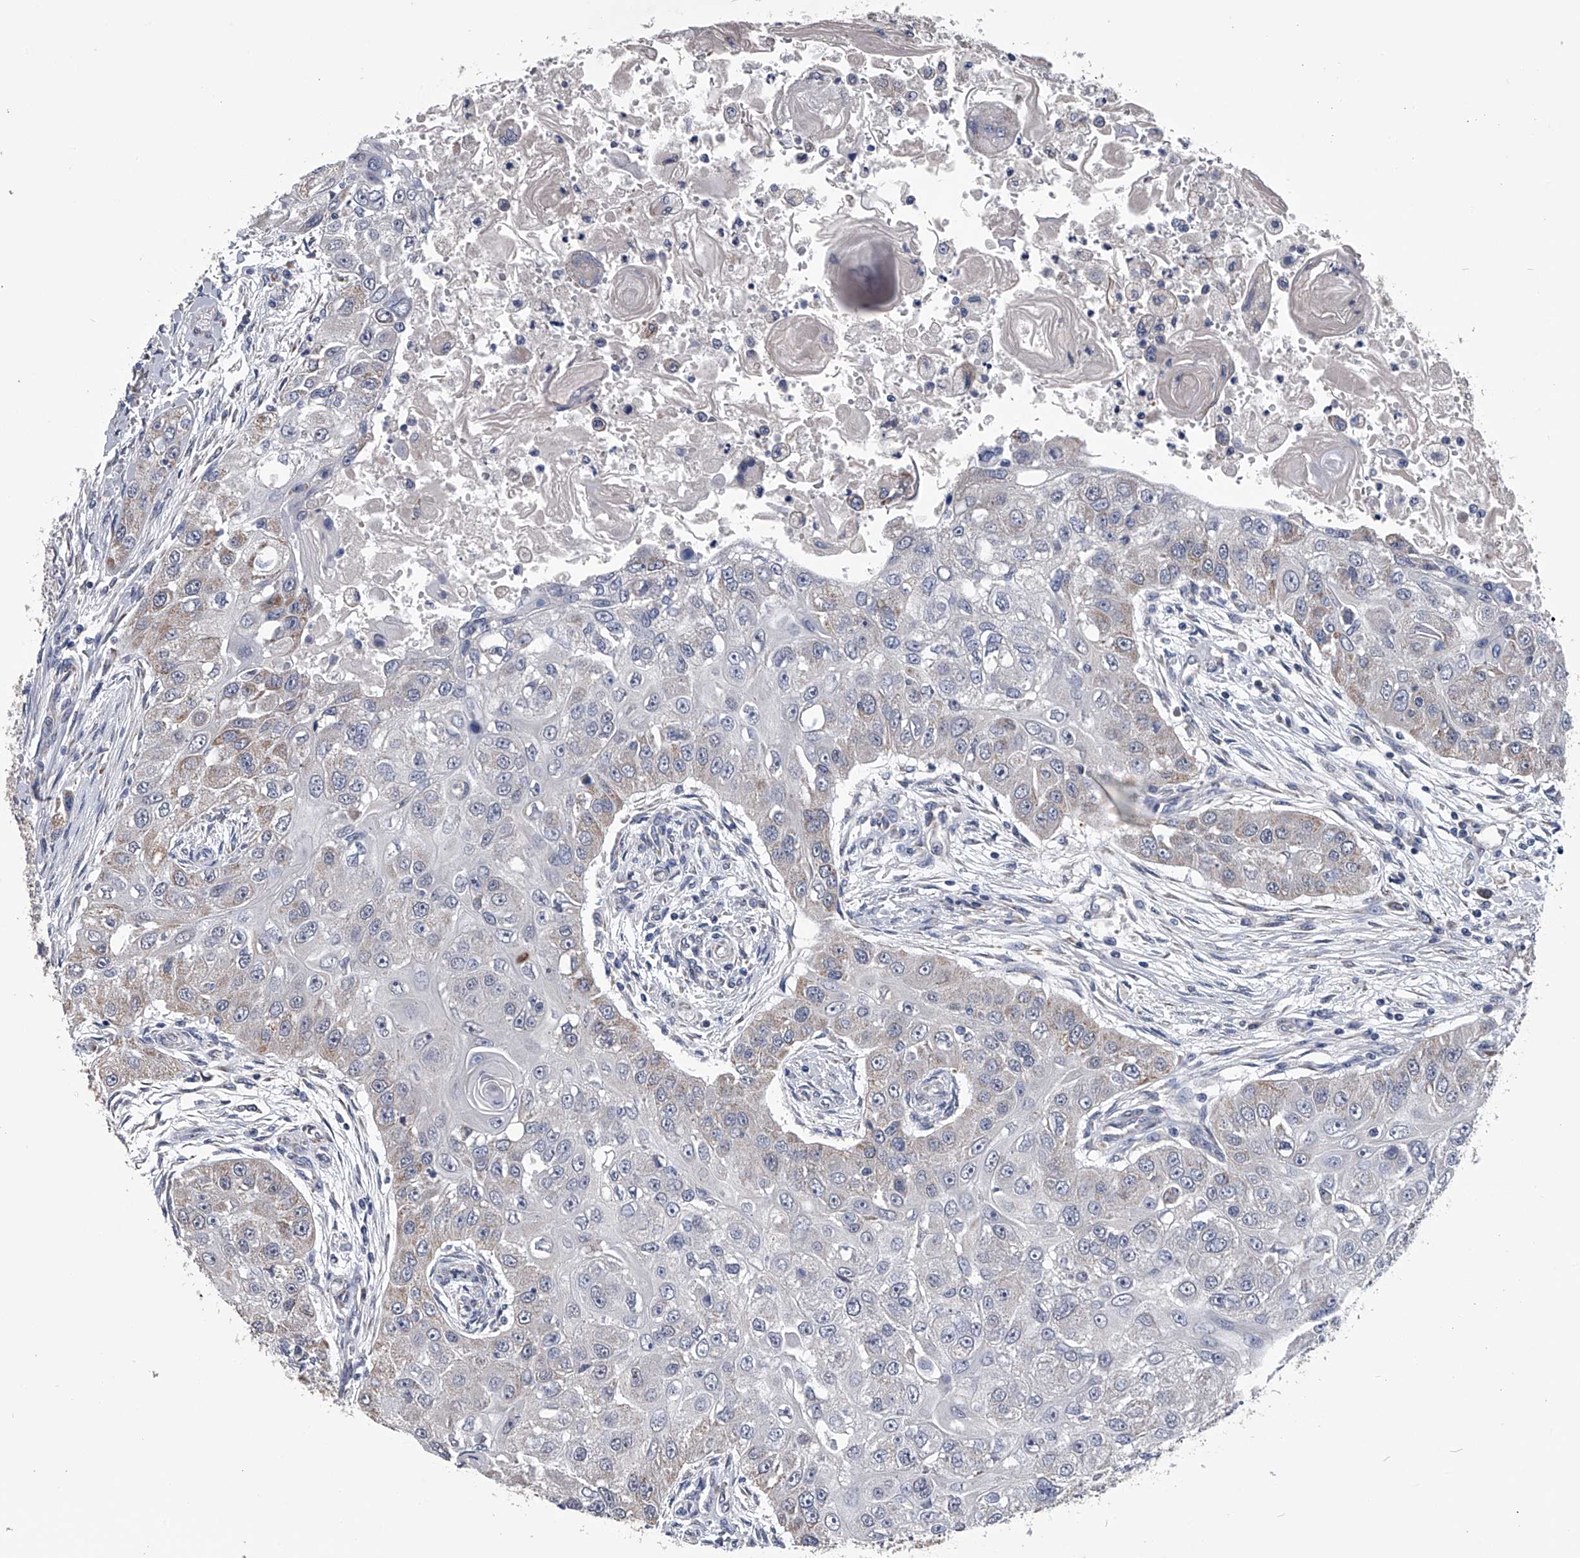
{"staining": {"intensity": "negative", "quantity": "none", "location": "none"}, "tissue": "head and neck cancer", "cell_type": "Tumor cells", "image_type": "cancer", "snomed": [{"axis": "morphology", "description": "Normal tissue, NOS"}, {"axis": "morphology", "description": "Squamous cell carcinoma, NOS"}, {"axis": "topography", "description": "Skeletal muscle"}, {"axis": "topography", "description": "Head-Neck"}], "caption": "Tumor cells are negative for brown protein staining in head and neck cancer (squamous cell carcinoma).", "gene": "OAT", "patient": {"sex": "male", "age": 51}}